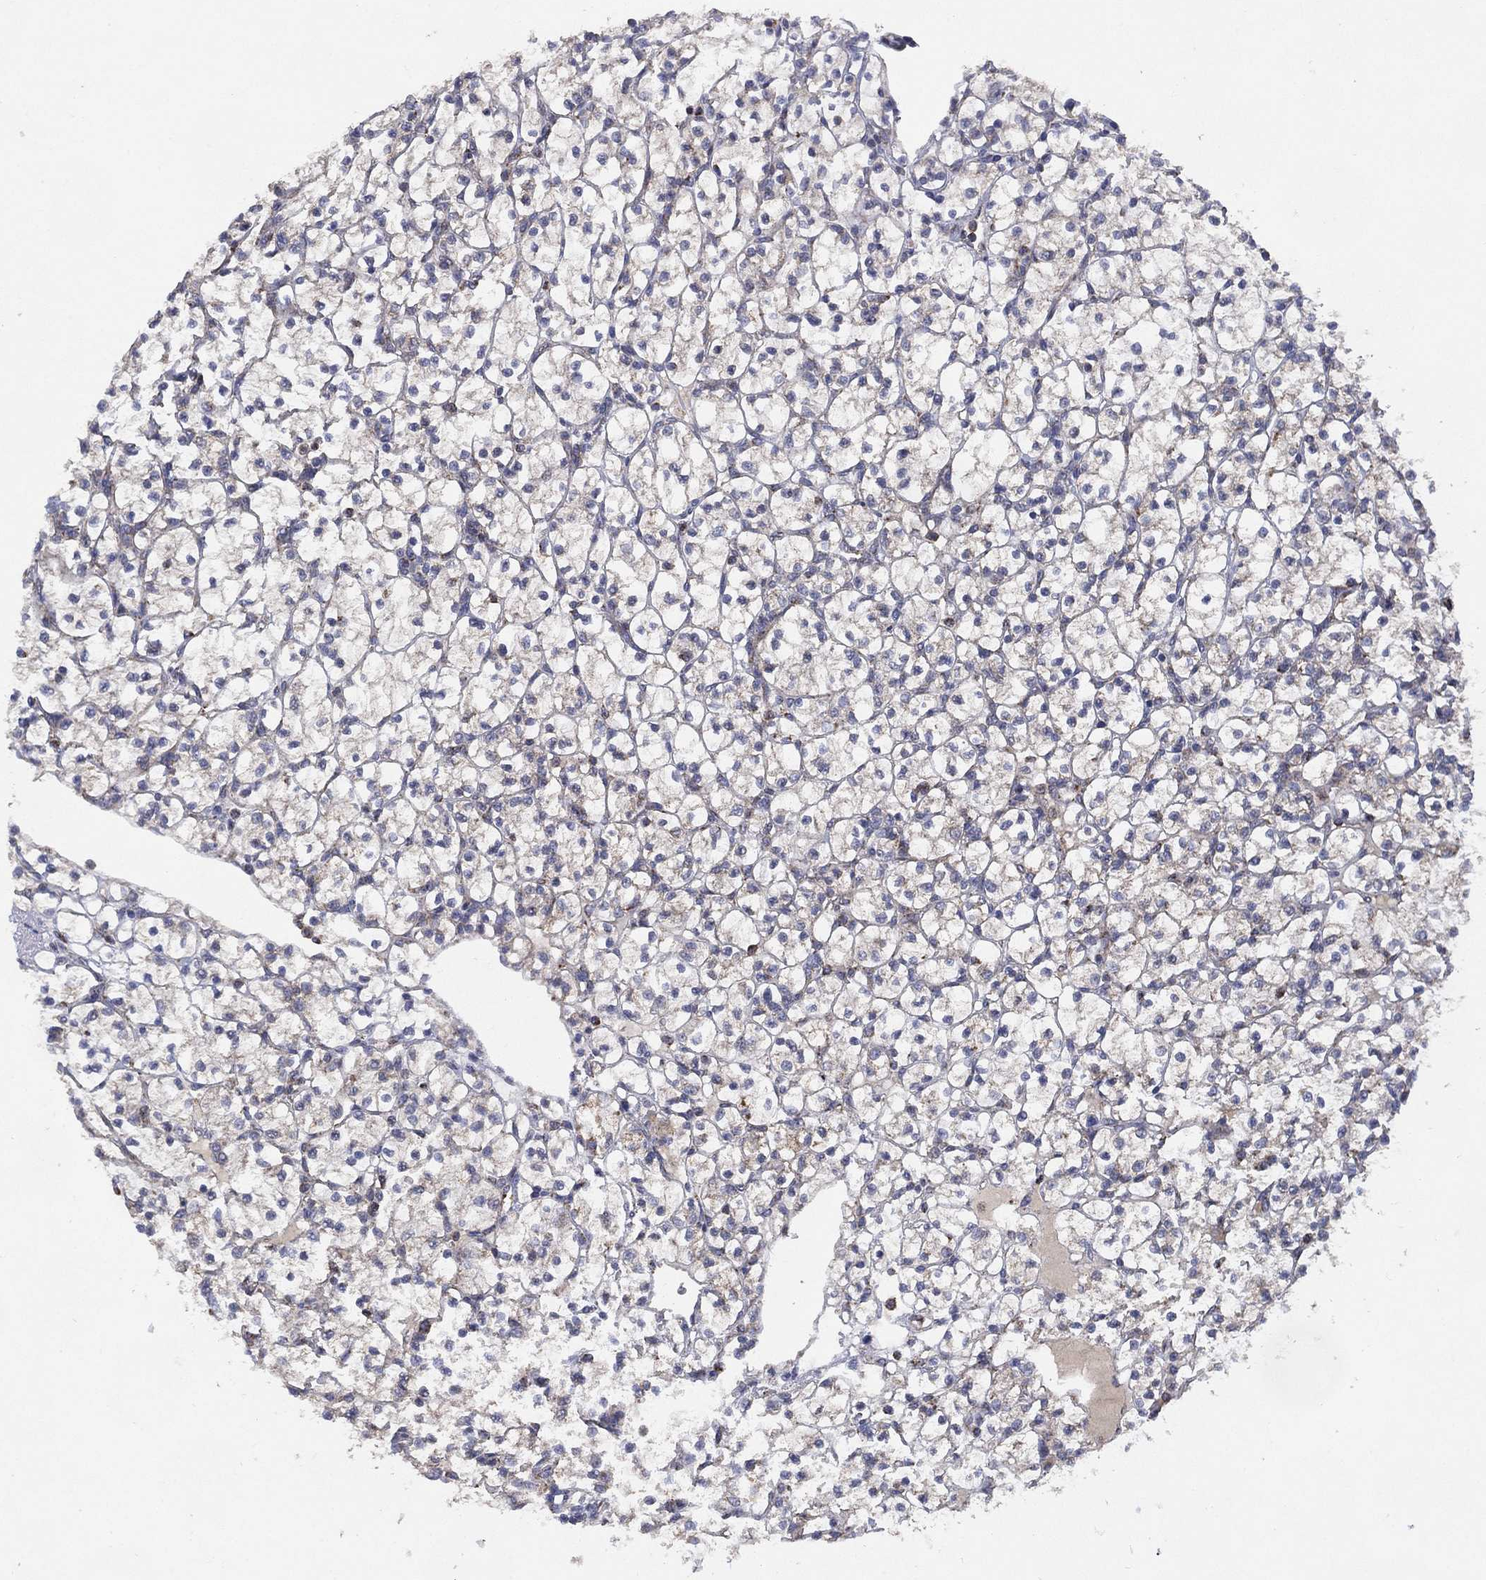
{"staining": {"intensity": "negative", "quantity": "none", "location": "none"}, "tissue": "renal cancer", "cell_type": "Tumor cells", "image_type": "cancer", "snomed": [{"axis": "morphology", "description": "Adenocarcinoma, NOS"}, {"axis": "topography", "description": "Kidney"}], "caption": "DAB (3,3'-diaminobenzidine) immunohistochemical staining of renal cancer demonstrates no significant positivity in tumor cells.", "gene": "PPP2R5A", "patient": {"sex": "female", "age": 89}}